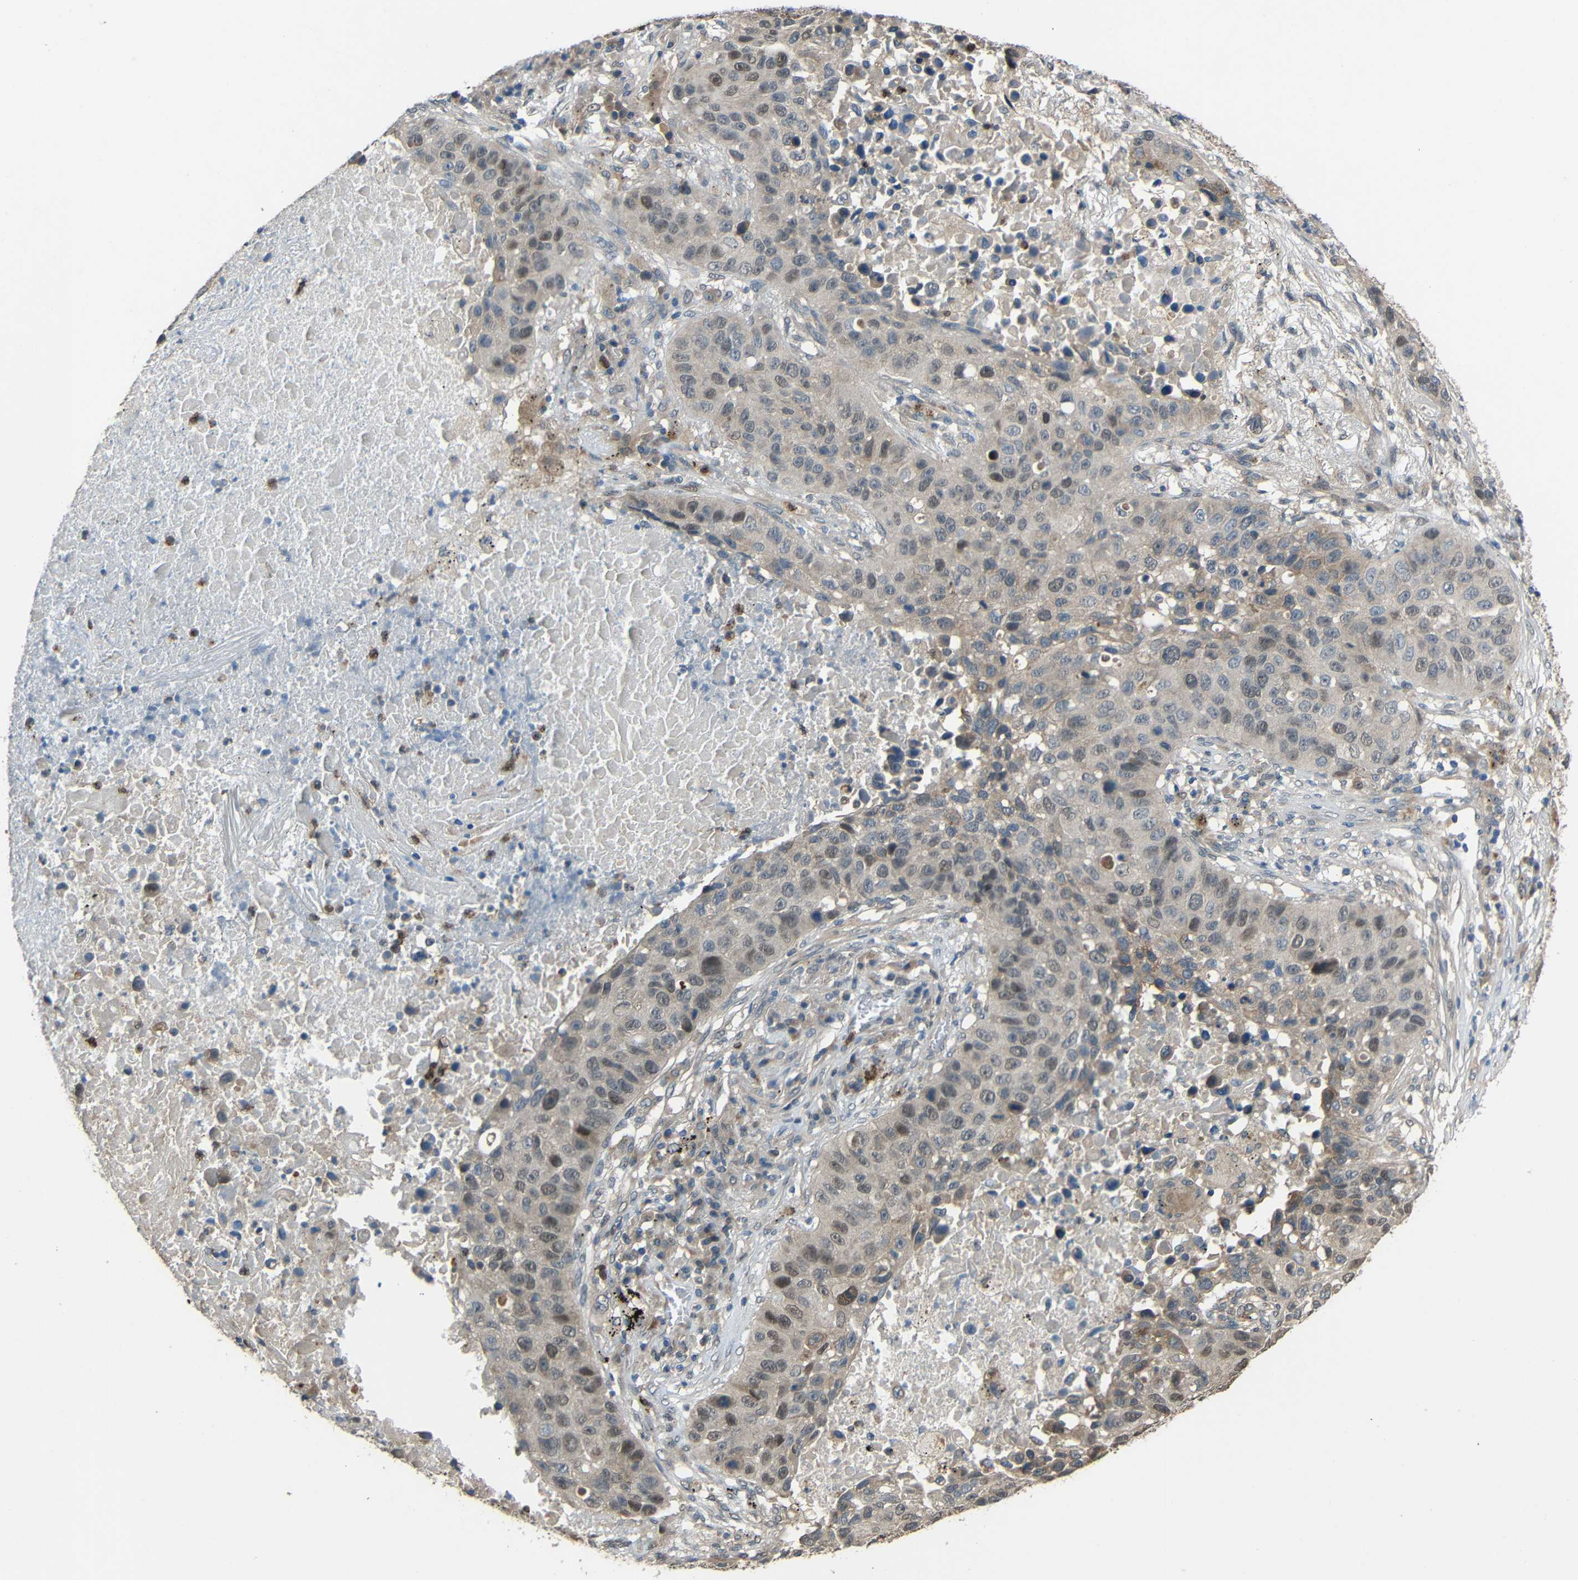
{"staining": {"intensity": "weak", "quantity": "25%-75%", "location": "nuclear"}, "tissue": "lung cancer", "cell_type": "Tumor cells", "image_type": "cancer", "snomed": [{"axis": "morphology", "description": "Squamous cell carcinoma, NOS"}, {"axis": "topography", "description": "Lung"}], "caption": "Tumor cells reveal low levels of weak nuclear positivity in about 25%-75% of cells in human lung cancer (squamous cell carcinoma).", "gene": "STBD1", "patient": {"sex": "male", "age": 57}}